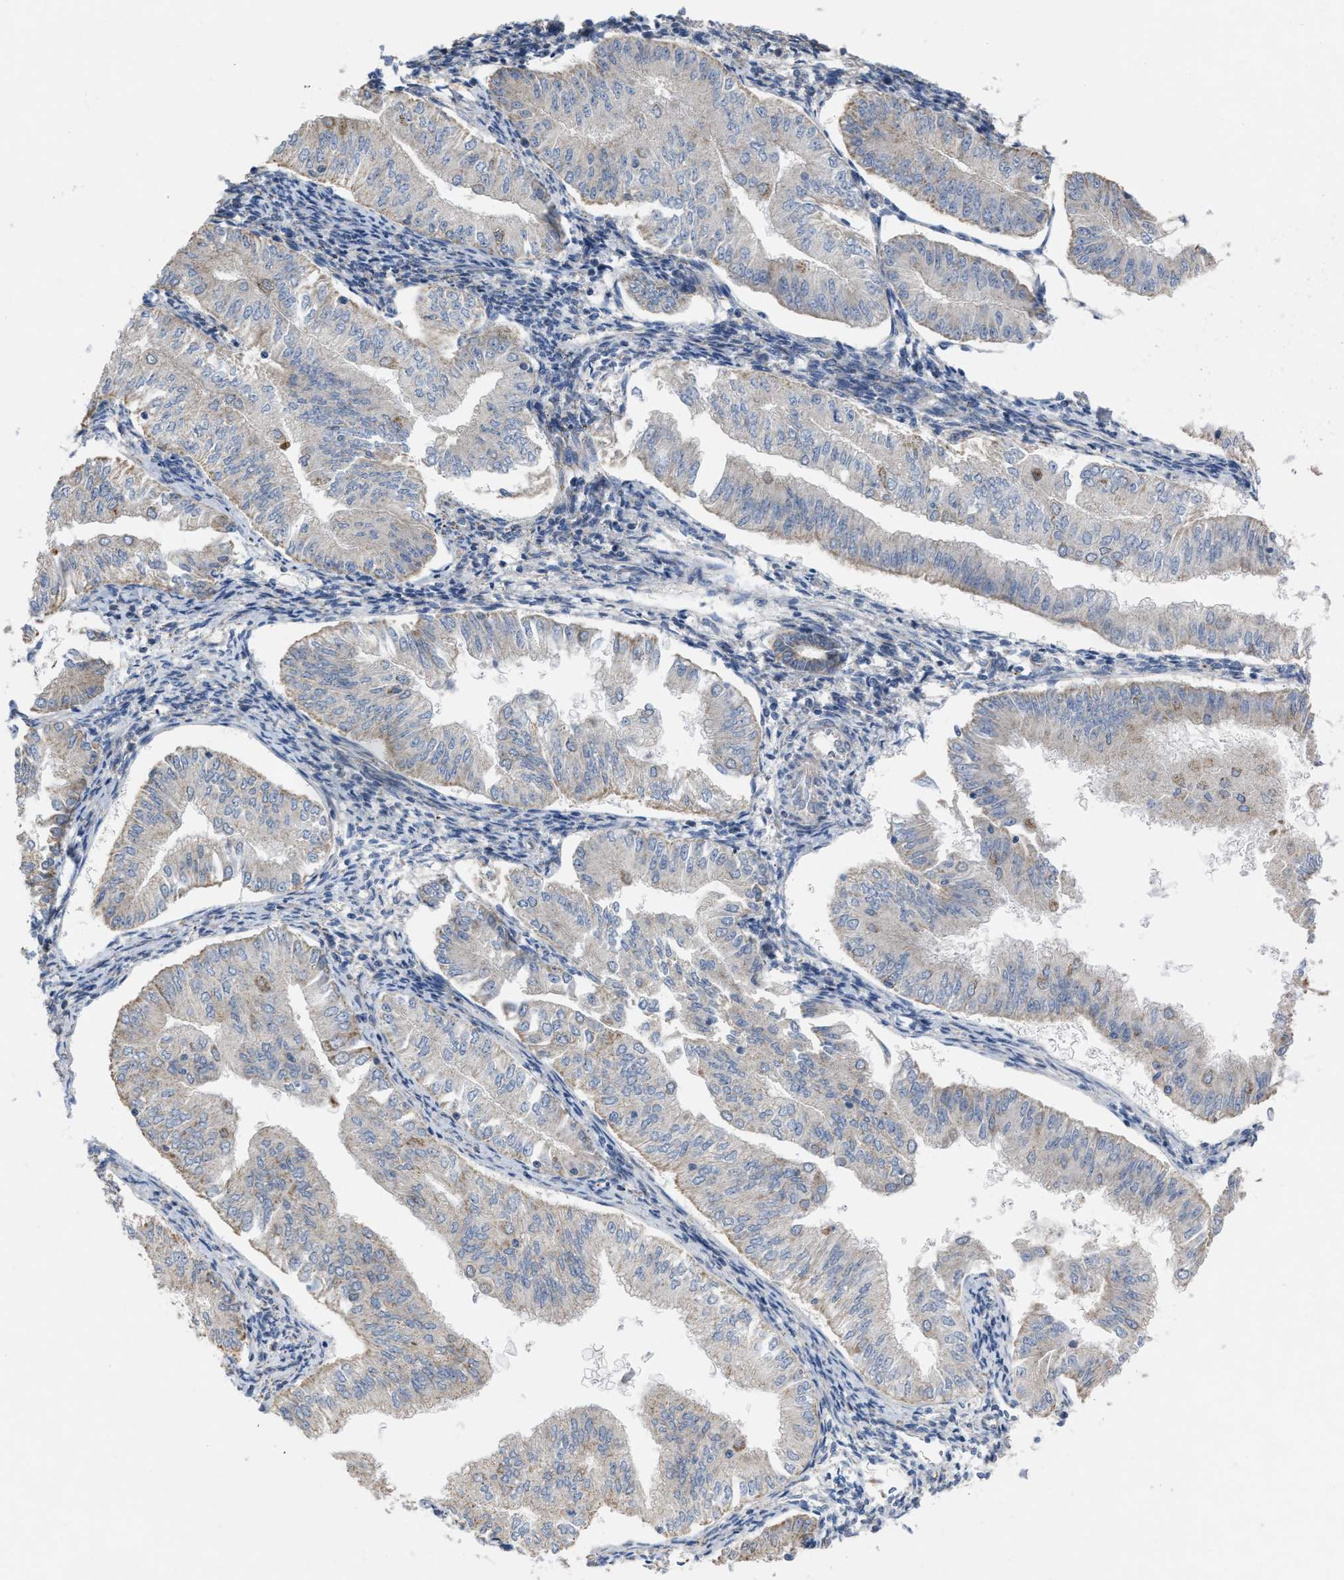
{"staining": {"intensity": "moderate", "quantity": "<25%", "location": "cytoplasmic/membranous"}, "tissue": "endometrial cancer", "cell_type": "Tumor cells", "image_type": "cancer", "snomed": [{"axis": "morphology", "description": "Normal tissue, NOS"}, {"axis": "morphology", "description": "Adenocarcinoma, NOS"}, {"axis": "topography", "description": "Endometrium"}], "caption": "Protein analysis of endometrial adenocarcinoma tissue demonstrates moderate cytoplasmic/membranous expression in about <25% of tumor cells.", "gene": "BCL10", "patient": {"sex": "female", "age": 53}}